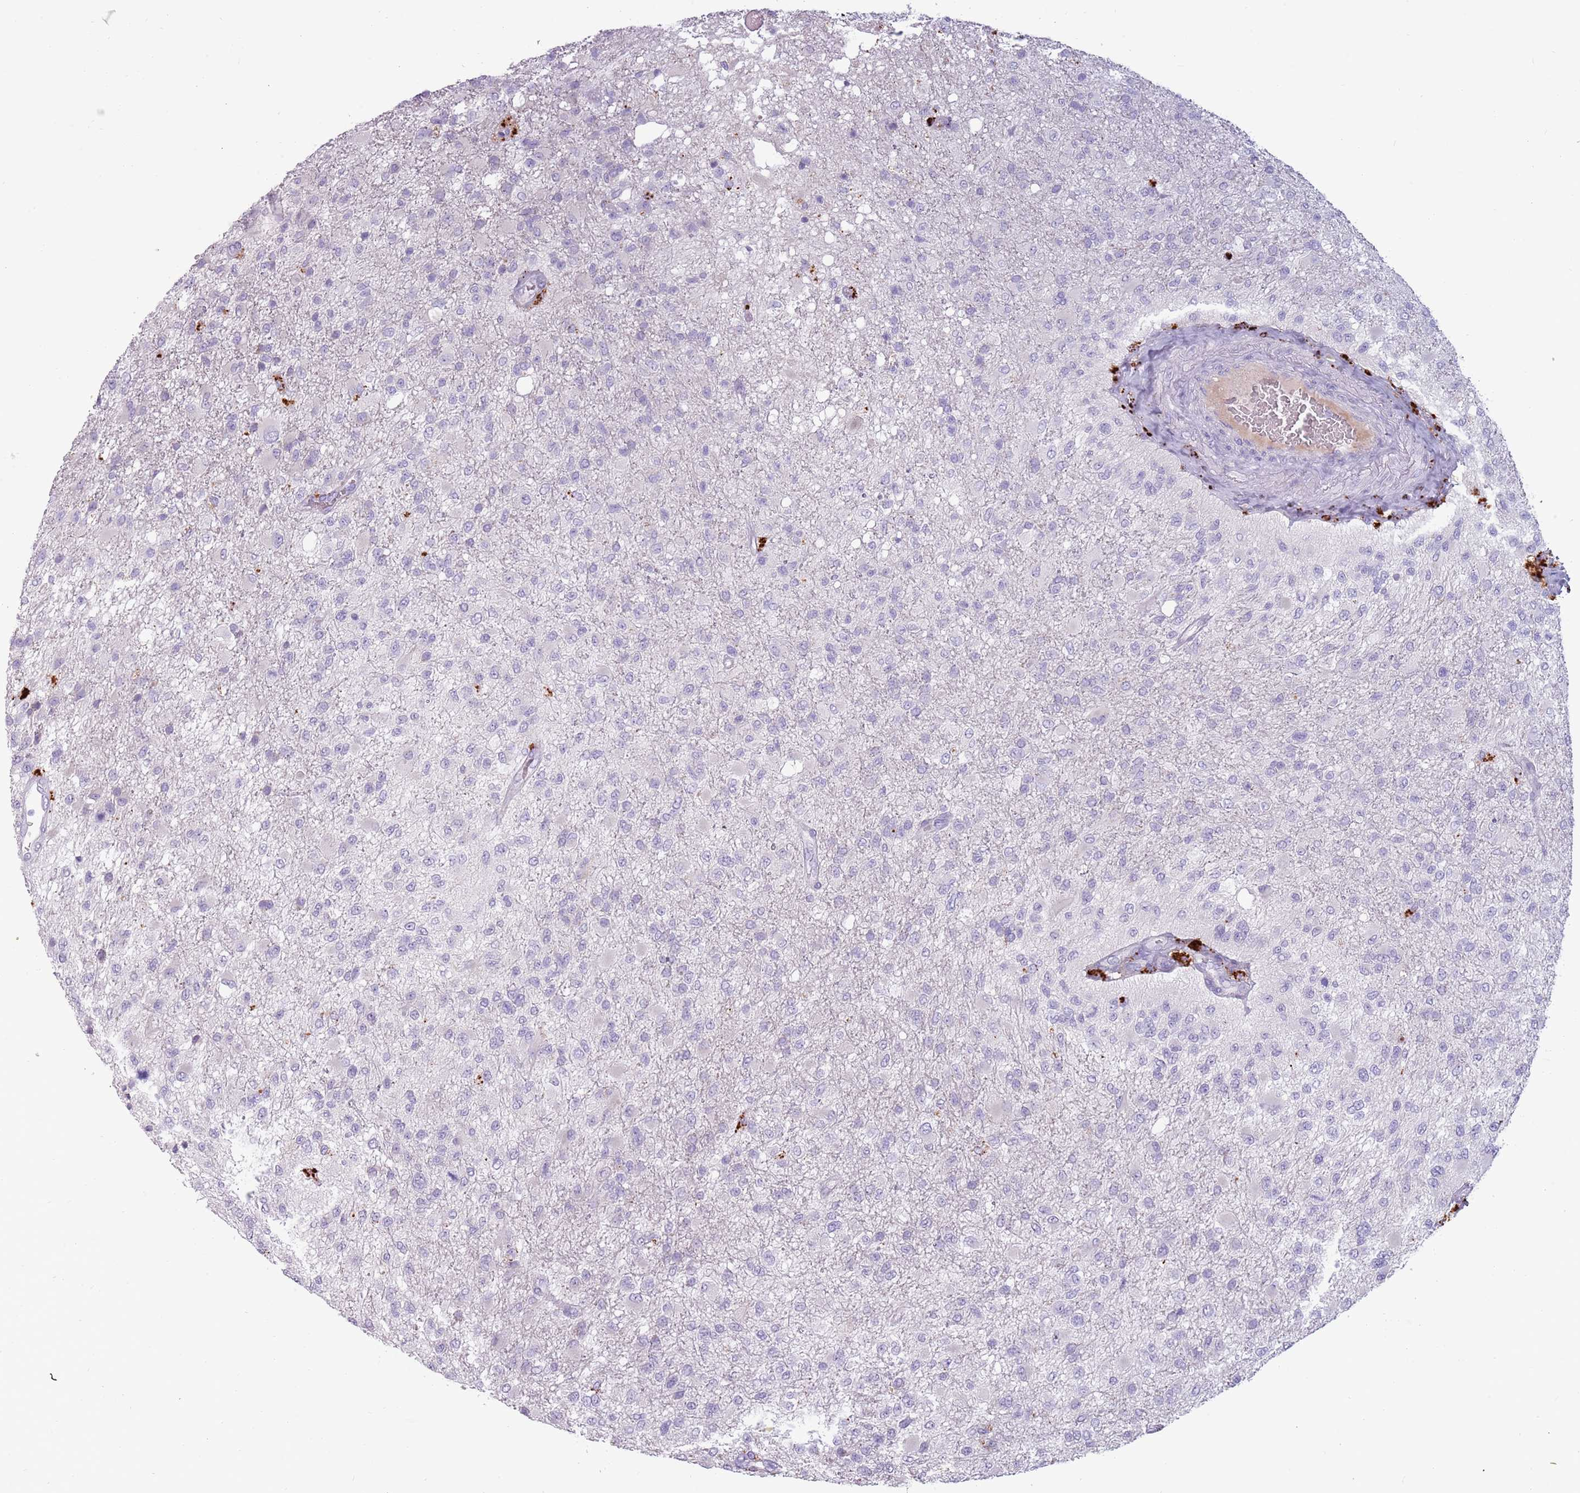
{"staining": {"intensity": "negative", "quantity": "none", "location": "none"}, "tissue": "glioma", "cell_type": "Tumor cells", "image_type": "cancer", "snomed": [{"axis": "morphology", "description": "Glioma, malignant, High grade"}, {"axis": "topography", "description": "Brain"}], "caption": "Glioma was stained to show a protein in brown. There is no significant staining in tumor cells.", "gene": "NWD2", "patient": {"sex": "female", "age": 74}}